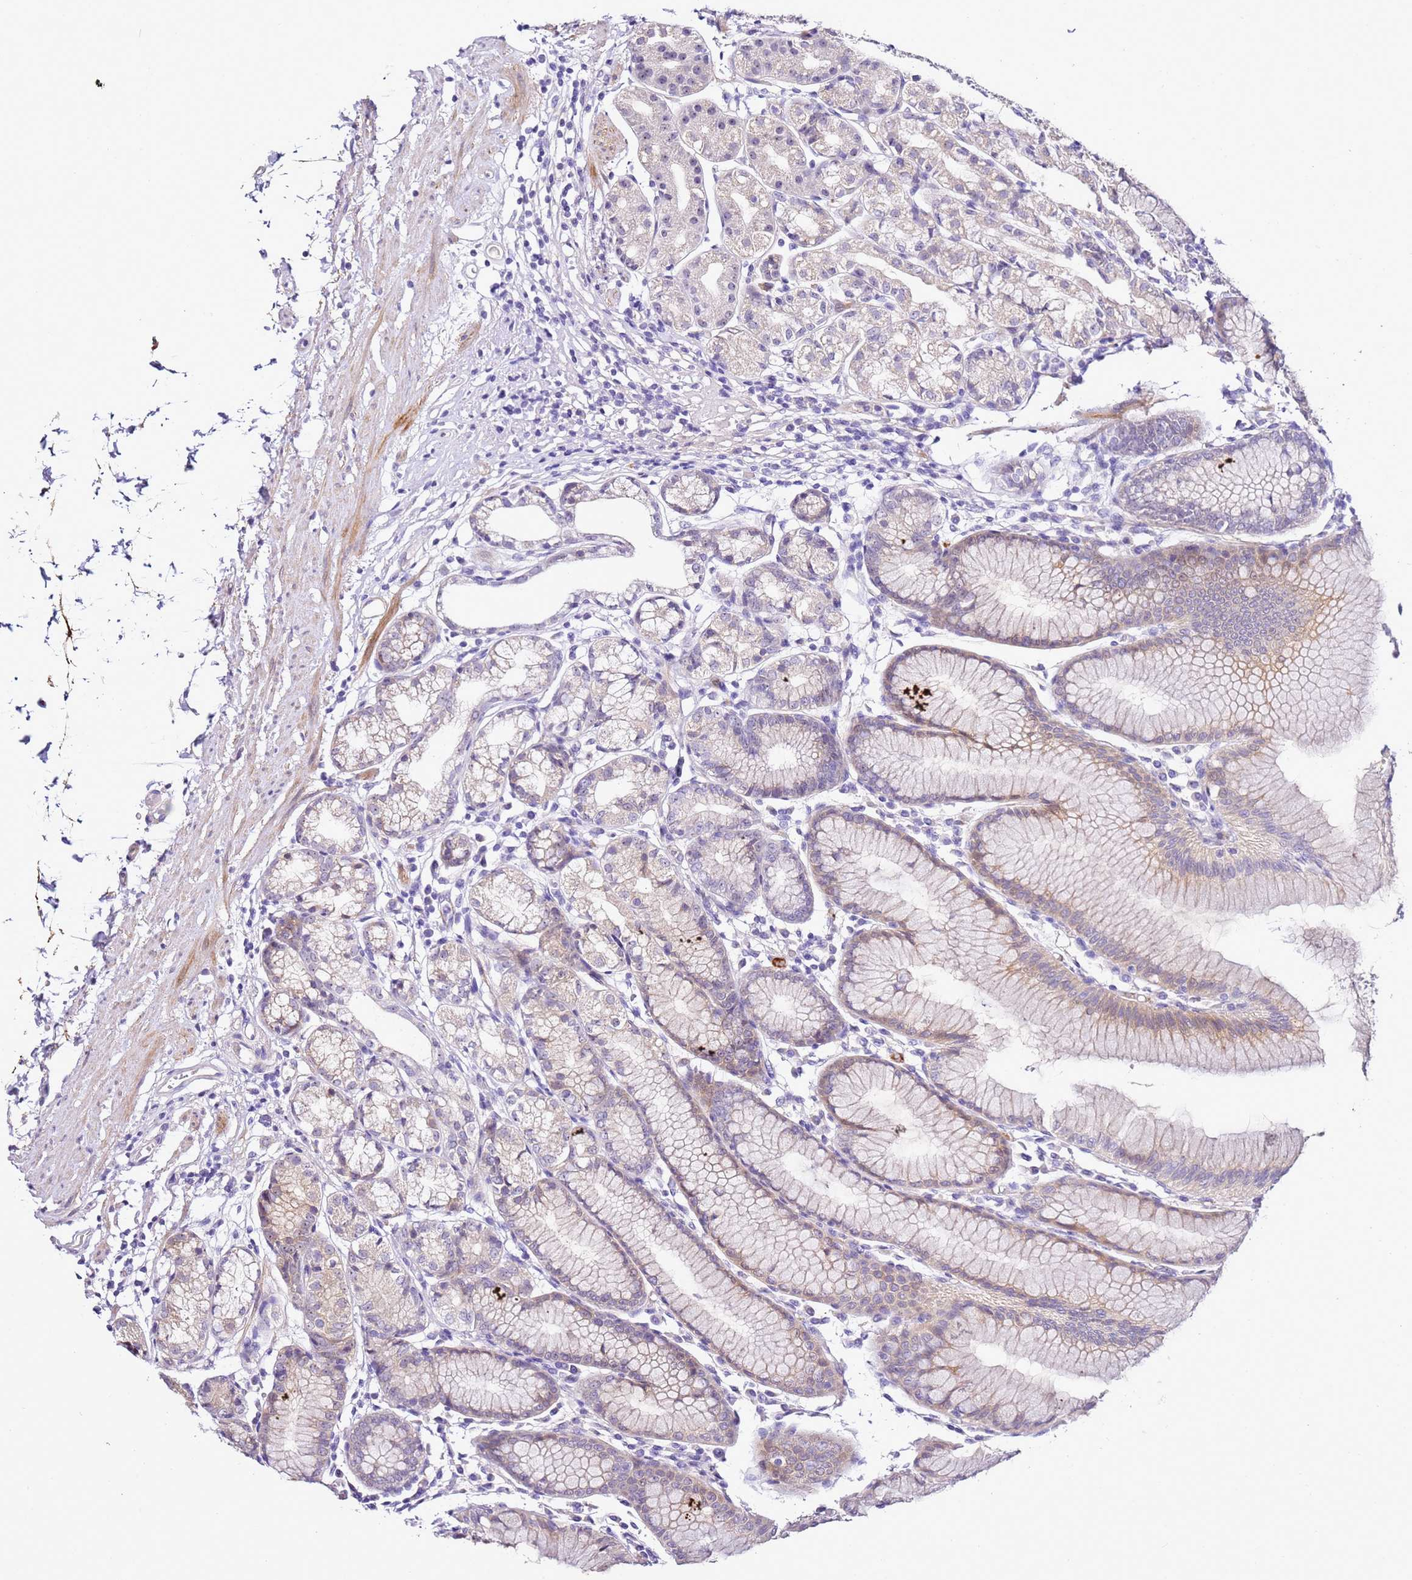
{"staining": {"intensity": "moderate", "quantity": "<25%", "location": "cytoplasmic/membranous"}, "tissue": "stomach", "cell_type": "Glandular cells", "image_type": "normal", "snomed": [{"axis": "morphology", "description": "Normal tissue, NOS"}, {"axis": "topography", "description": "Stomach"}], "caption": "Immunohistochemistry staining of benign stomach, which reveals low levels of moderate cytoplasmic/membranous positivity in approximately <25% of glandular cells indicating moderate cytoplasmic/membranous protein expression. The staining was performed using DAB (3,3'-diaminobenzidine) (brown) for protein detection and nuclei were counterstained in hematoxylin (blue).", "gene": "HGD", "patient": {"sex": "female", "age": 57}}